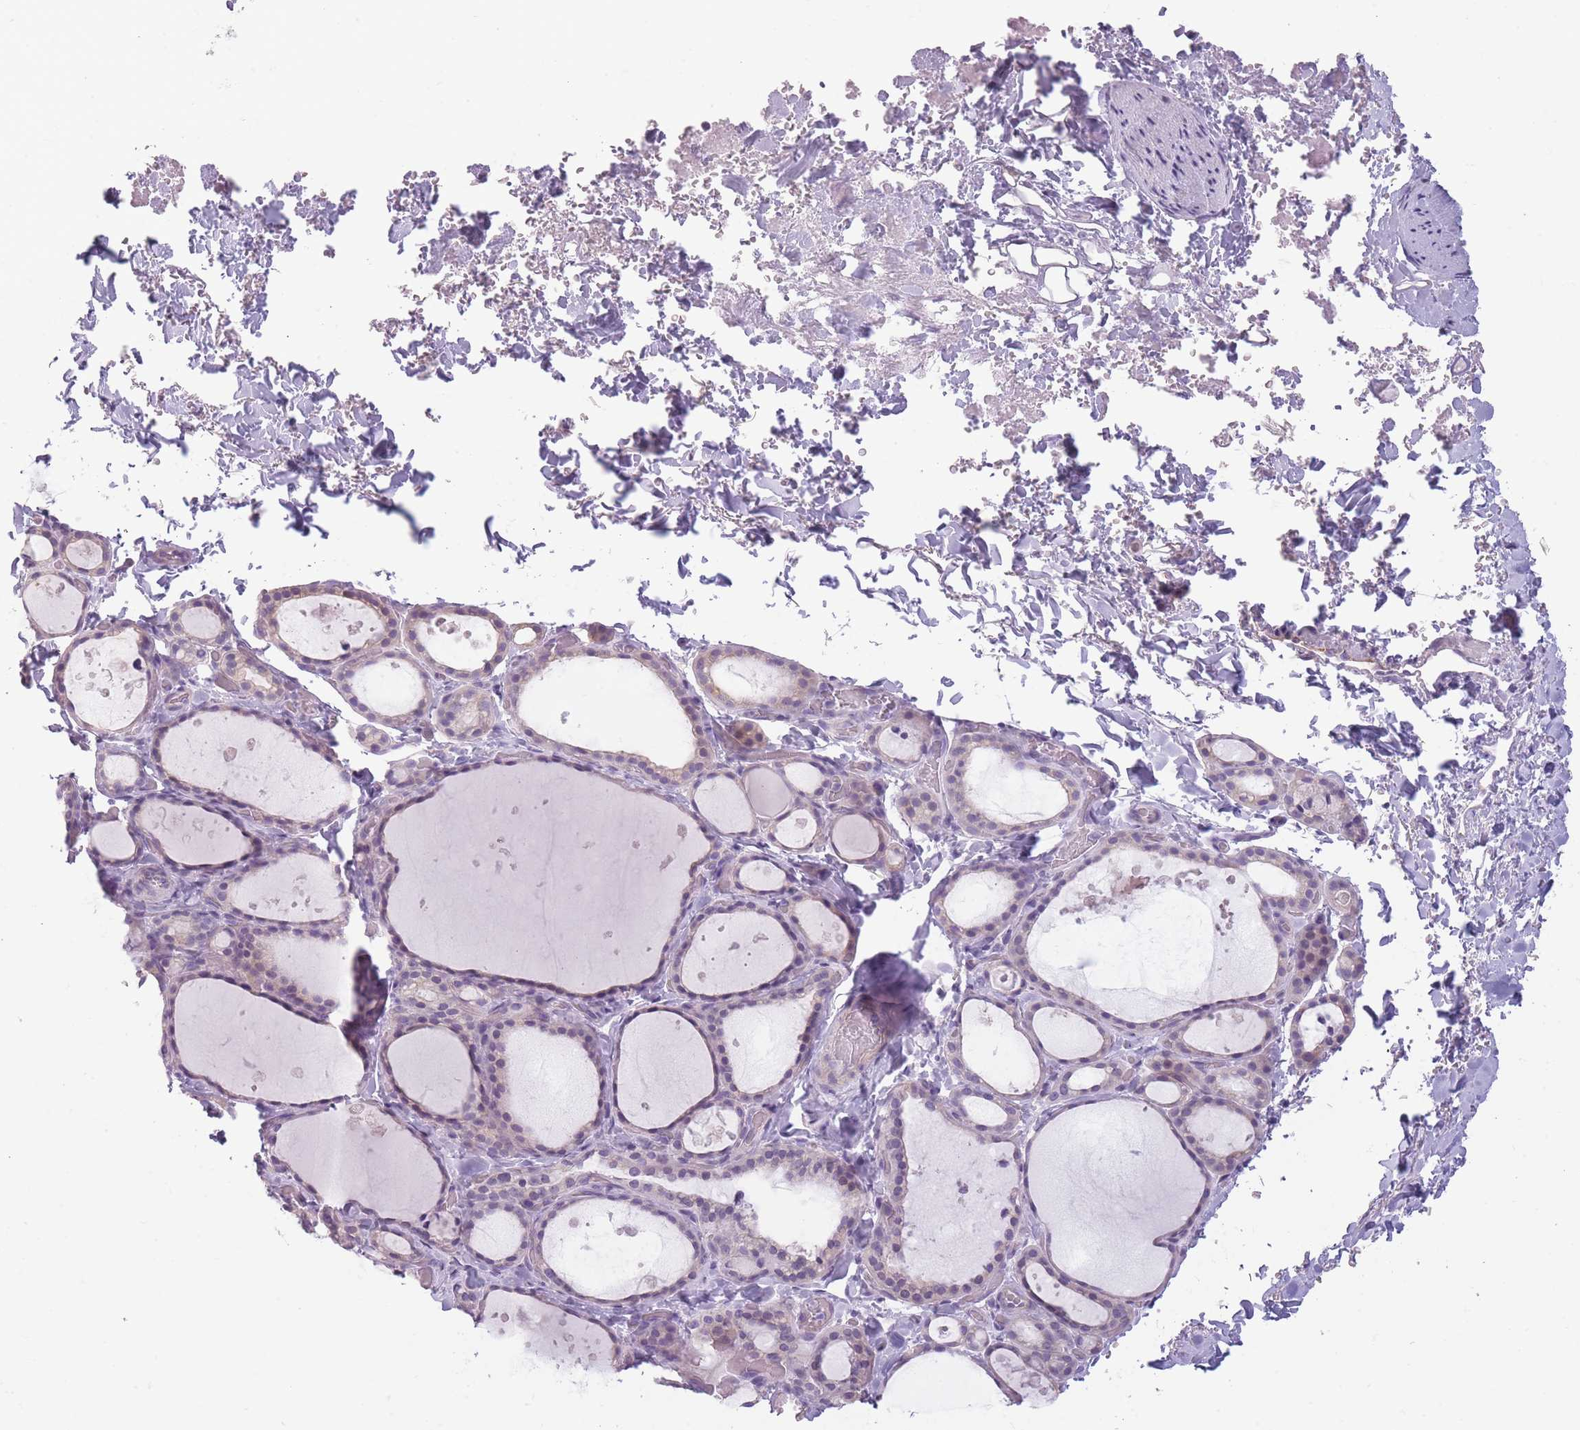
{"staining": {"intensity": "weak", "quantity": "<25%", "location": "cytoplasmic/membranous"}, "tissue": "thyroid gland", "cell_type": "Glandular cells", "image_type": "normal", "snomed": [{"axis": "morphology", "description": "Normal tissue, NOS"}, {"axis": "topography", "description": "Thyroid gland"}], "caption": "High power microscopy histopathology image of an immunohistochemistry (IHC) photomicrograph of unremarkable thyroid gland, revealing no significant expression in glandular cells.", "gene": "TMEM236", "patient": {"sex": "female", "age": 44}}